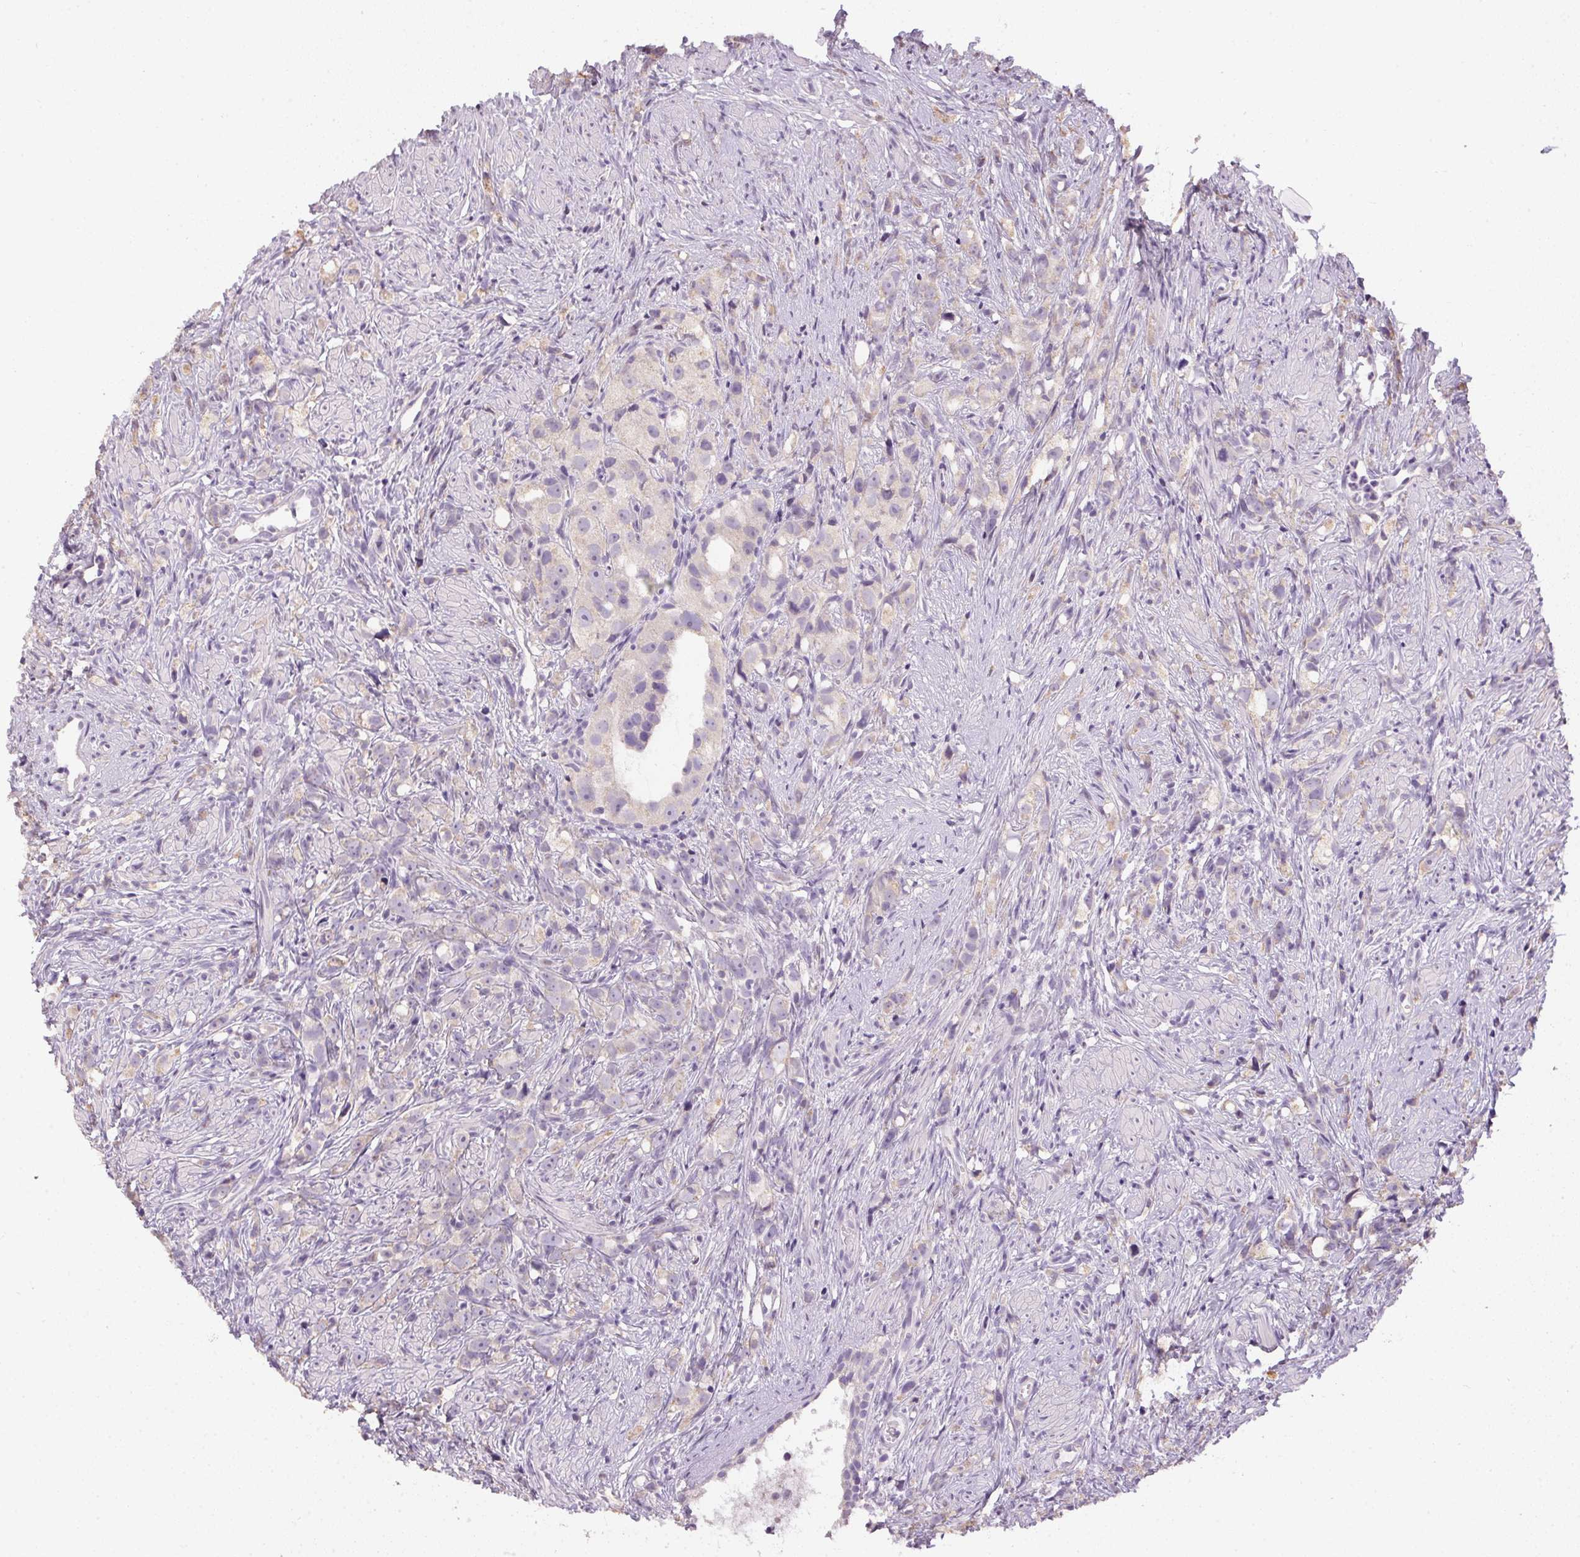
{"staining": {"intensity": "negative", "quantity": "none", "location": "none"}, "tissue": "prostate cancer", "cell_type": "Tumor cells", "image_type": "cancer", "snomed": [{"axis": "morphology", "description": "Adenocarcinoma, High grade"}, {"axis": "topography", "description": "Prostate"}], "caption": "Tumor cells are negative for brown protein staining in prostate cancer. (DAB (3,3'-diaminobenzidine) IHC visualized using brightfield microscopy, high magnification).", "gene": "SPACA9", "patient": {"sex": "male", "age": 75}}